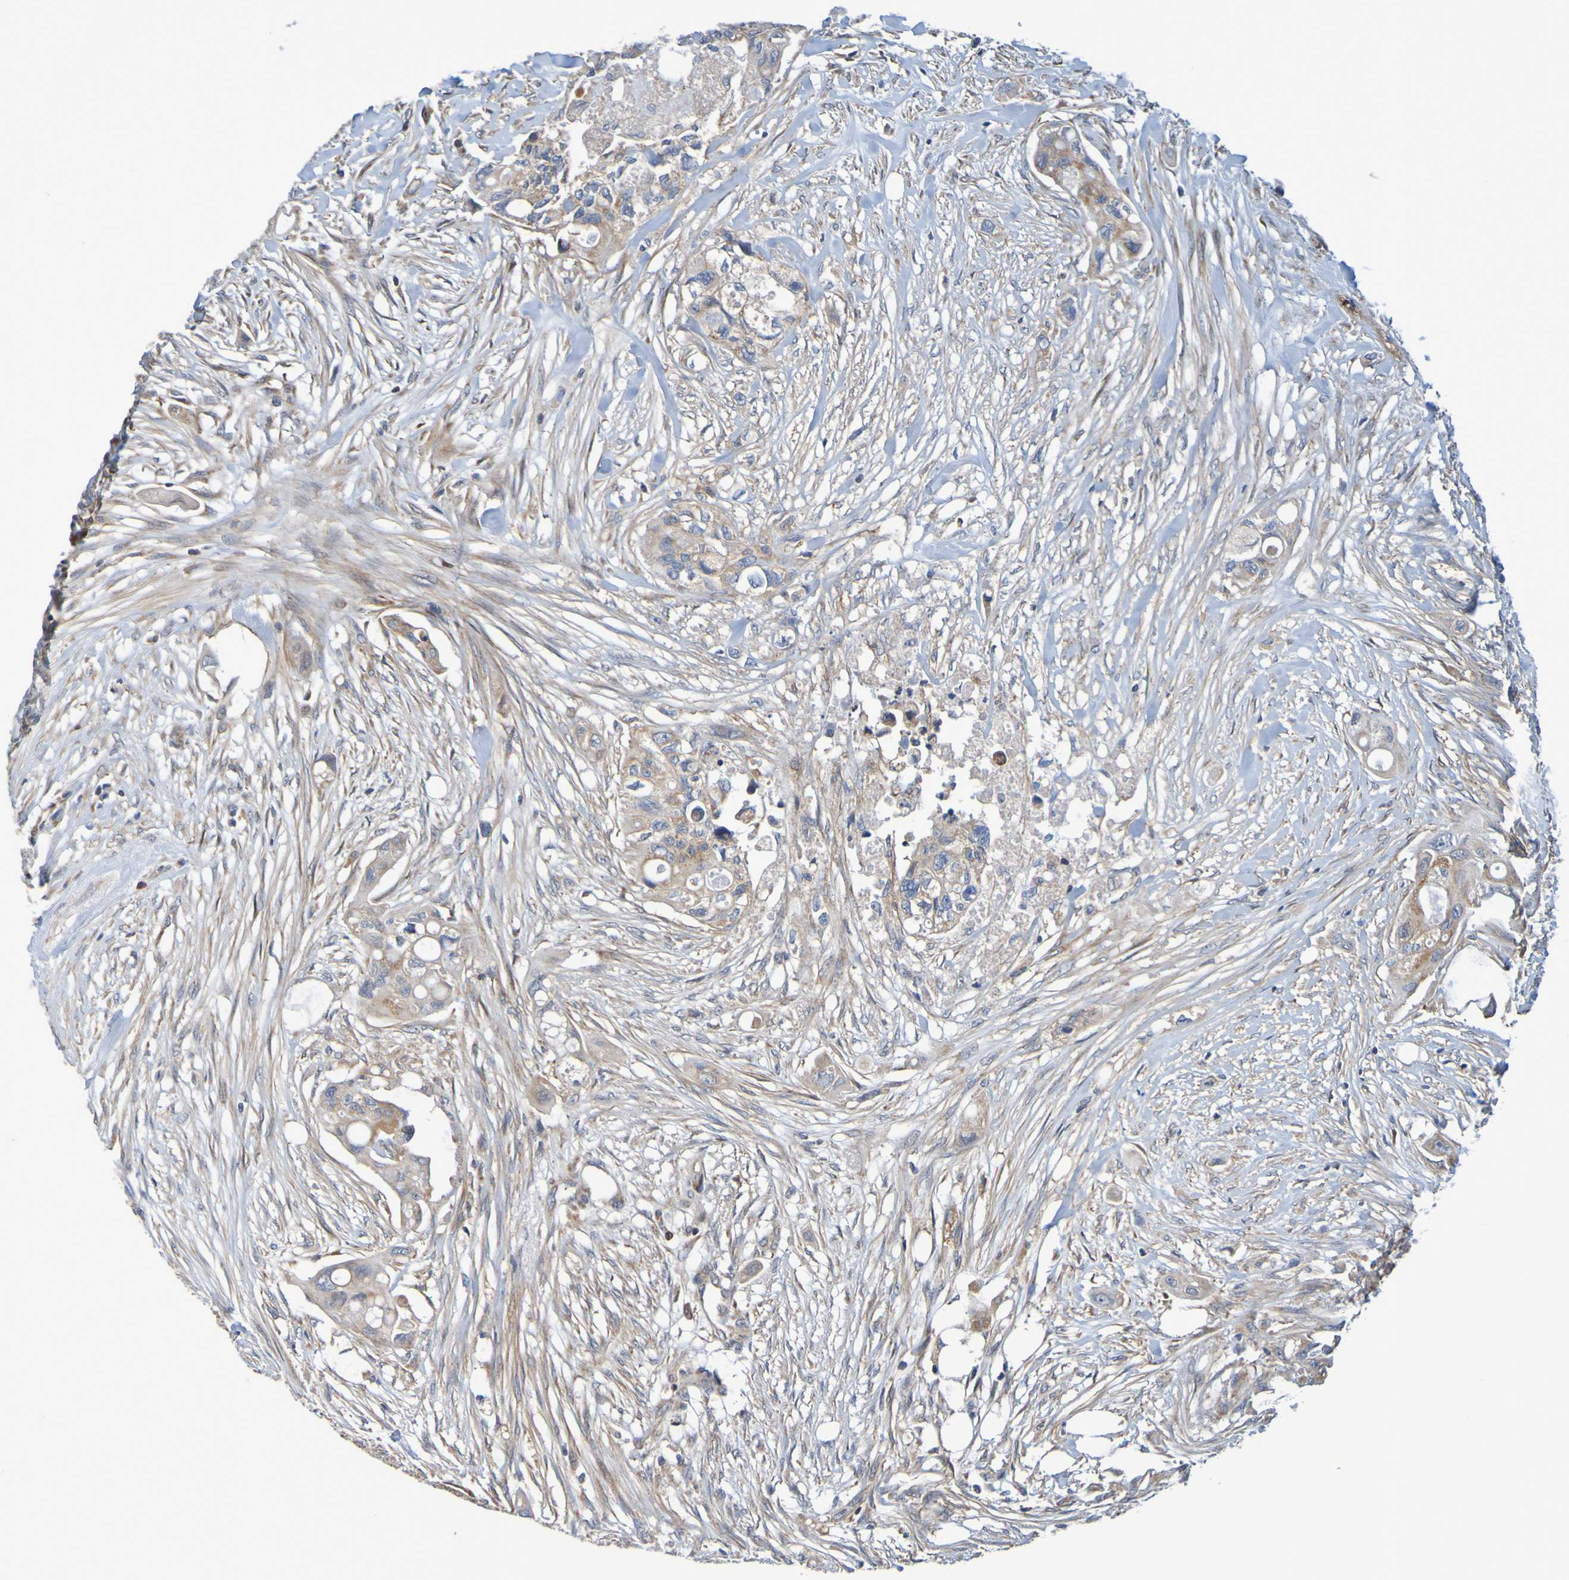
{"staining": {"intensity": "weak", "quantity": ">75%", "location": "cytoplasmic/membranous"}, "tissue": "colorectal cancer", "cell_type": "Tumor cells", "image_type": "cancer", "snomed": [{"axis": "morphology", "description": "Adenocarcinoma, NOS"}, {"axis": "topography", "description": "Colon"}], "caption": "A brown stain highlights weak cytoplasmic/membranous positivity of a protein in human adenocarcinoma (colorectal) tumor cells.", "gene": "CCDC51", "patient": {"sex": "female", "age": 57}}